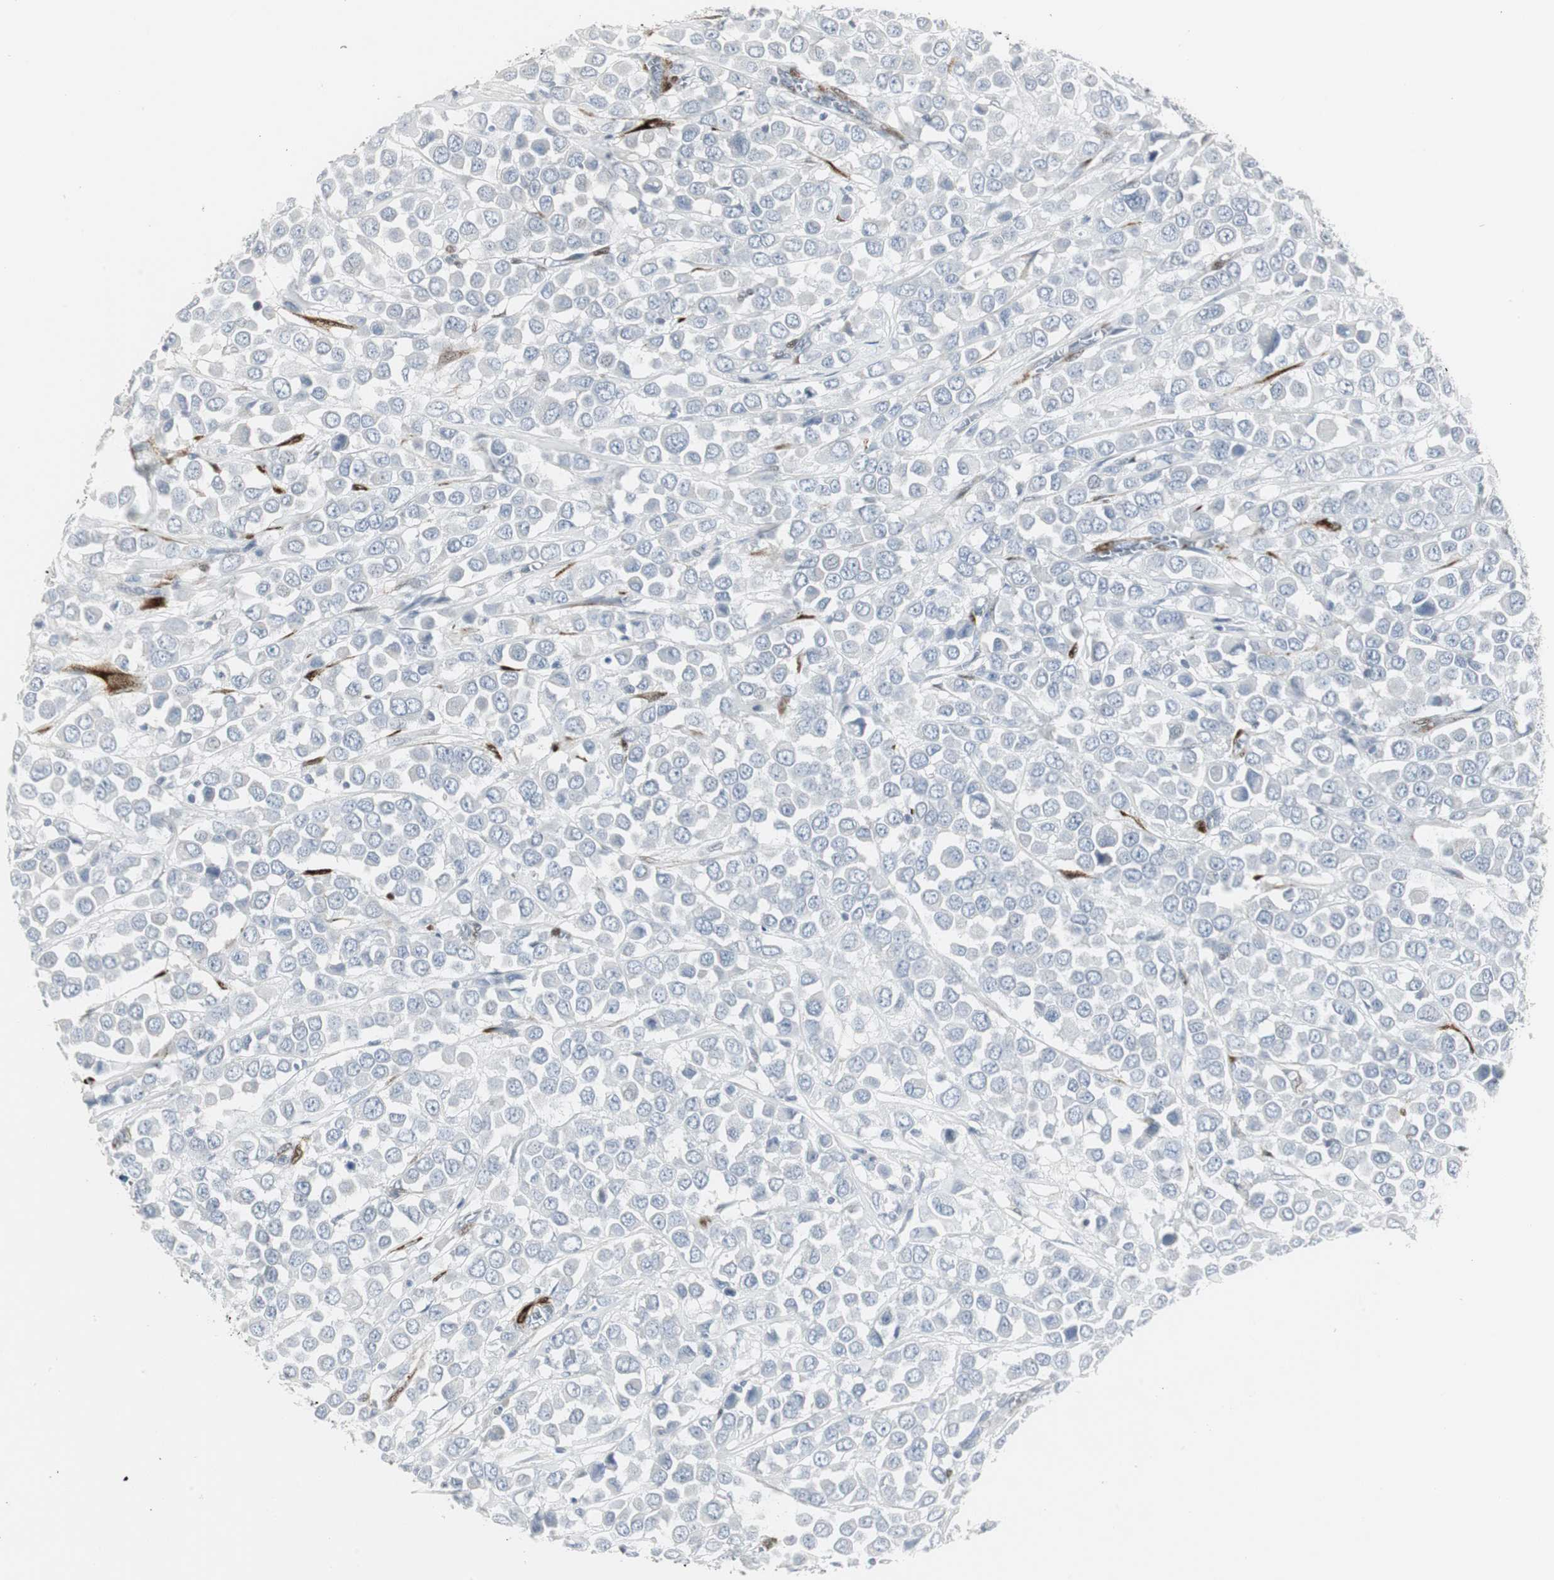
{"staining": {"intensity": "negative", "quantity": "none", "location": "none"}, "tissue": "breast cancer", "cell_type": "Tumor cells", "image_type": "cancer", "snomed": [{"axis": "morphology", "description": "Duct carcinoma"}, {"axis": "topography", "description": "Breast"}], "caption": "Breast infiltrating ductal carcinoma stained for a protein using immunohistochemistry (IHC) shows no staining tumor cells.", "gene": "PPP1R14A", "patient": {"sex": "female", "age": 61}}